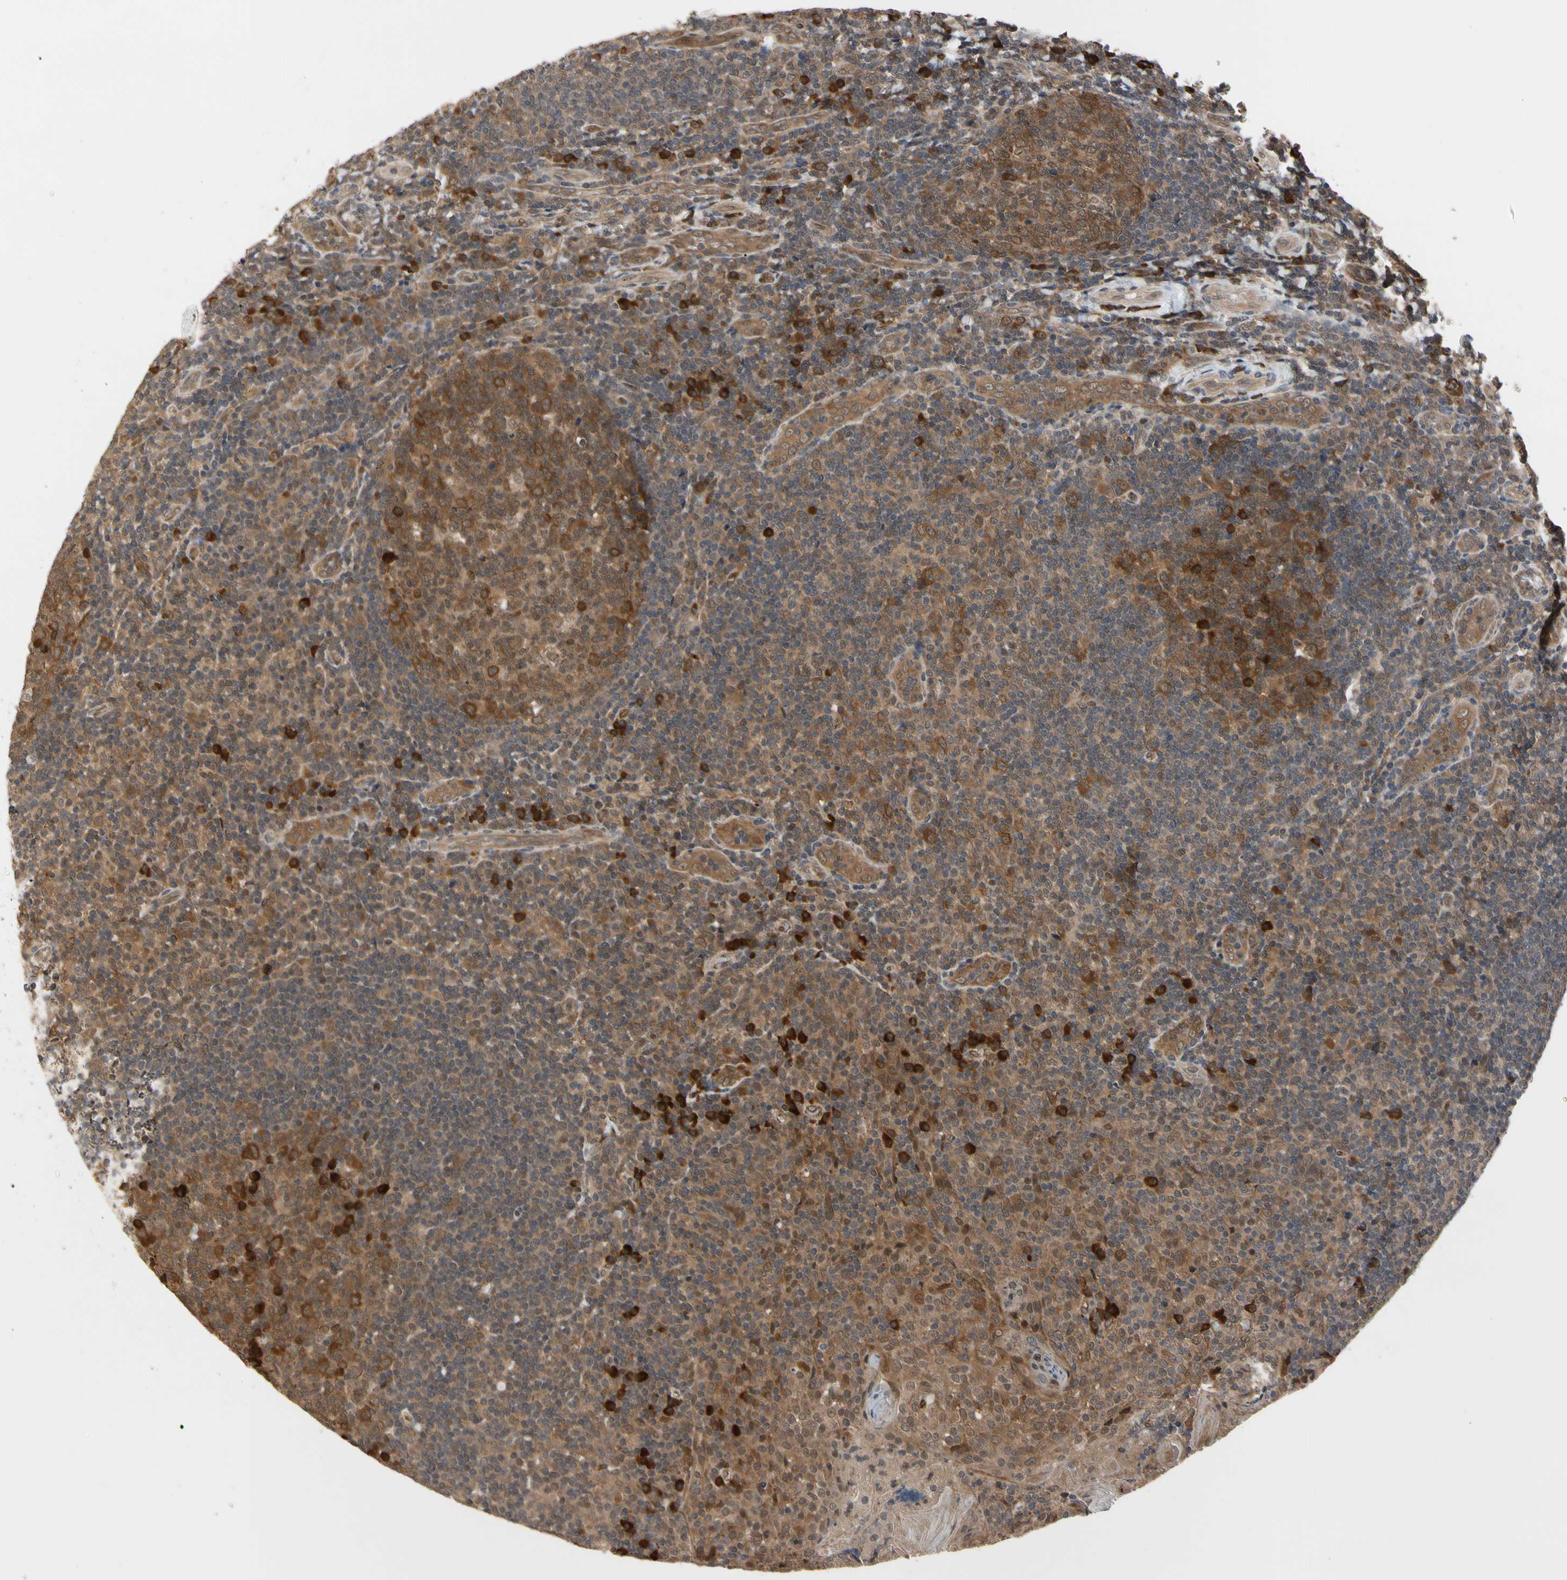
{"staining": {"intensity": "moderate", "quantity": ">75%", "location": "cytoplasmic/membranous,nuclear"}, "tissue": "tonsil", "cell_type": "Germinal center cells", "image_type": "normal", "snomed": [{"axis": "morphology", "description": "Normal tissue, NOS"}, {"axis": "topography", "description": "Tonsil"}], "caption": "Immunohistochemical staining of benign tonsil reveals >75% levels of moderate cytoplasmic/membranous,nuclear protein expression in approximately >75% of germinal center cells.", "gene": "CYTIP", "patient": {"sex": "male", "age": 17}}